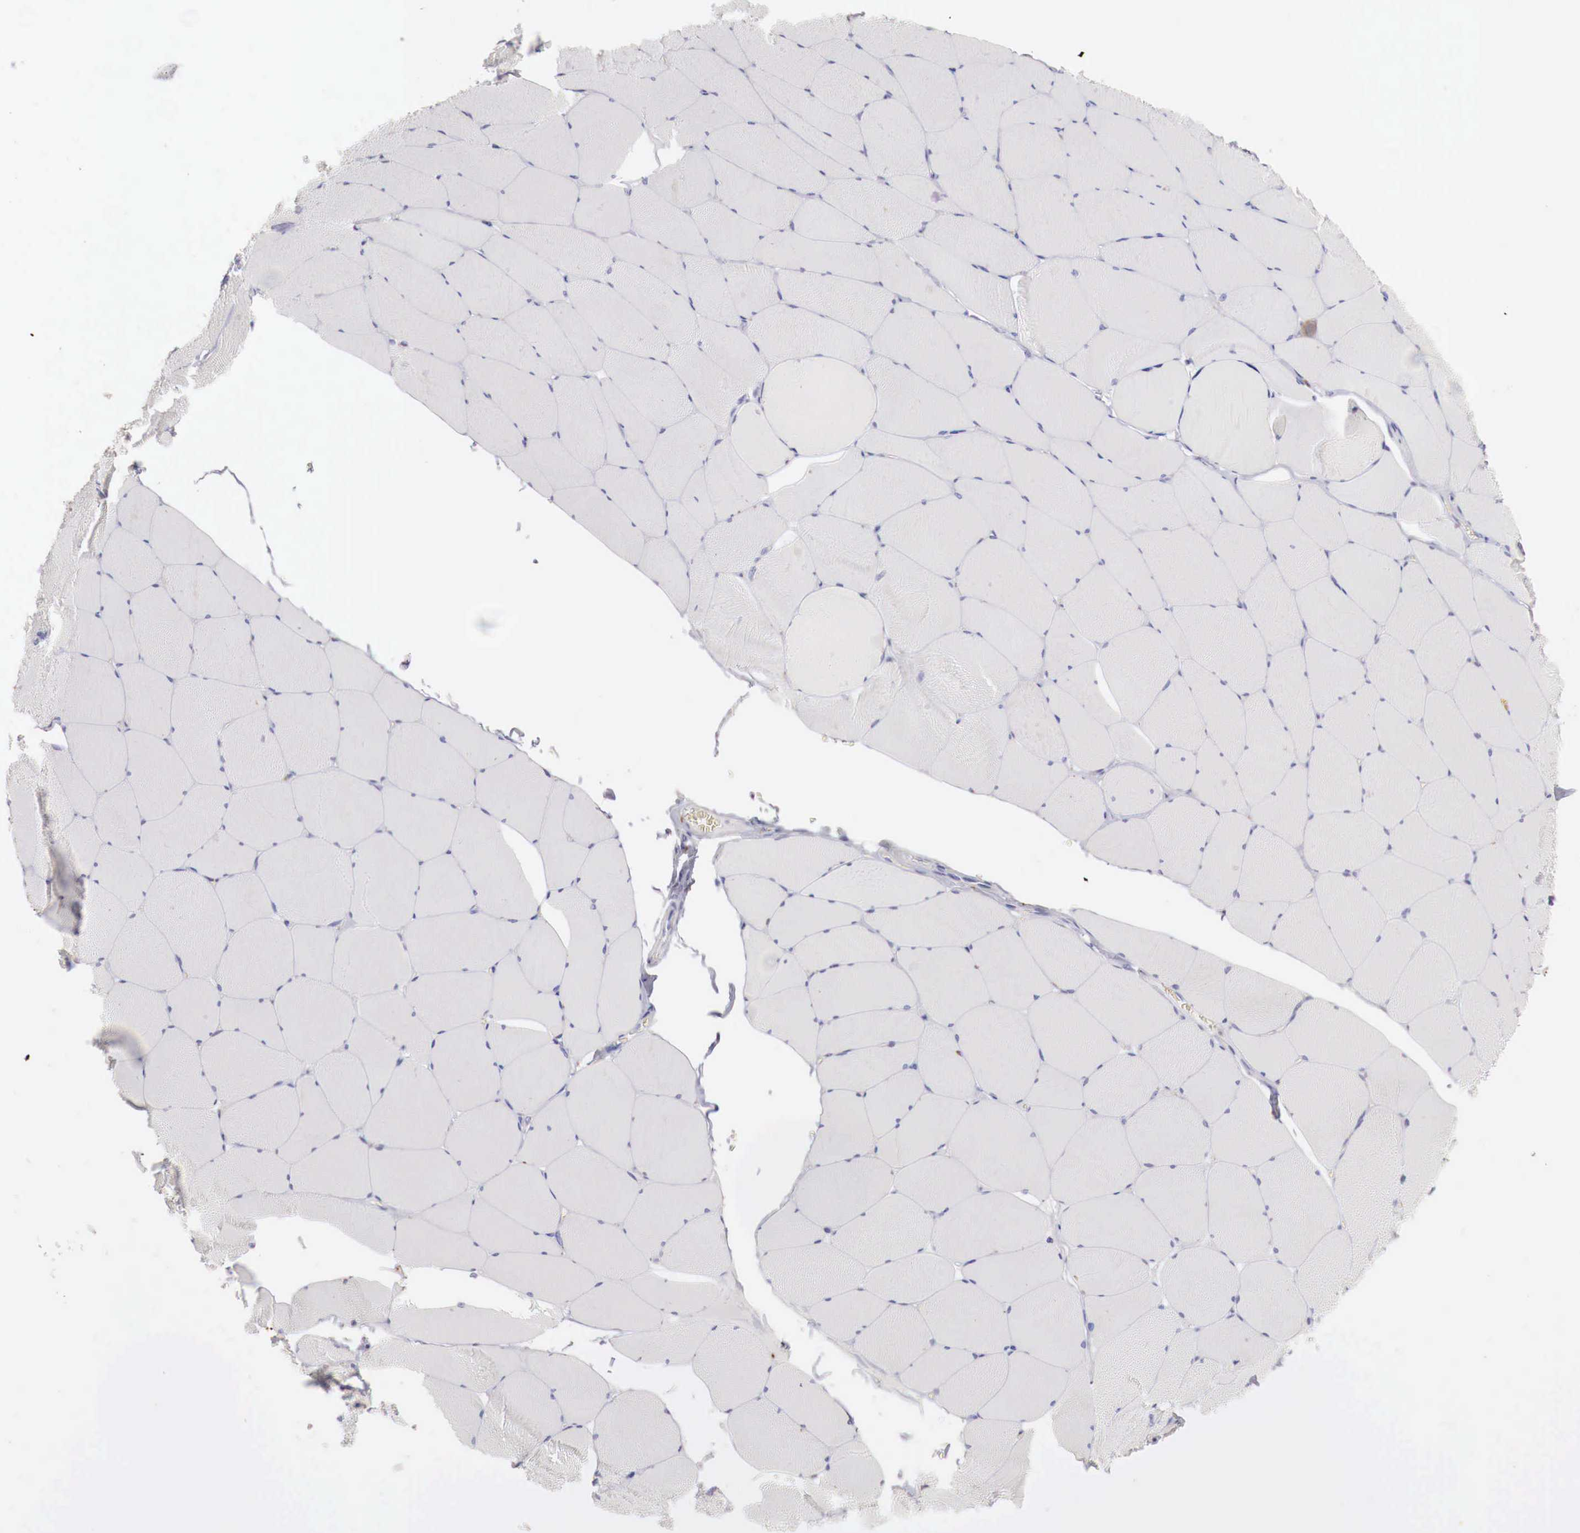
{"staining": {"intensity": "negative", "quantity": "none", "location": "none"}, "tissue": "skeletal muscle", "cell_type": "Myocytes", "image_type": "normal", "snomed": [{"axis": "morphology", "description": "Normal tissue, NOS"}, {"axis": "topography", "description": "Skeletal muscle"}, {"axis": "topography", "description": "Salivary gland"}], "caption": "Immunohistochemistry (IHC) of benign skeletal muscle displays no expression in myocytes.", "gene": "GLA", "patient": {"sex": "male", "age": 62}}